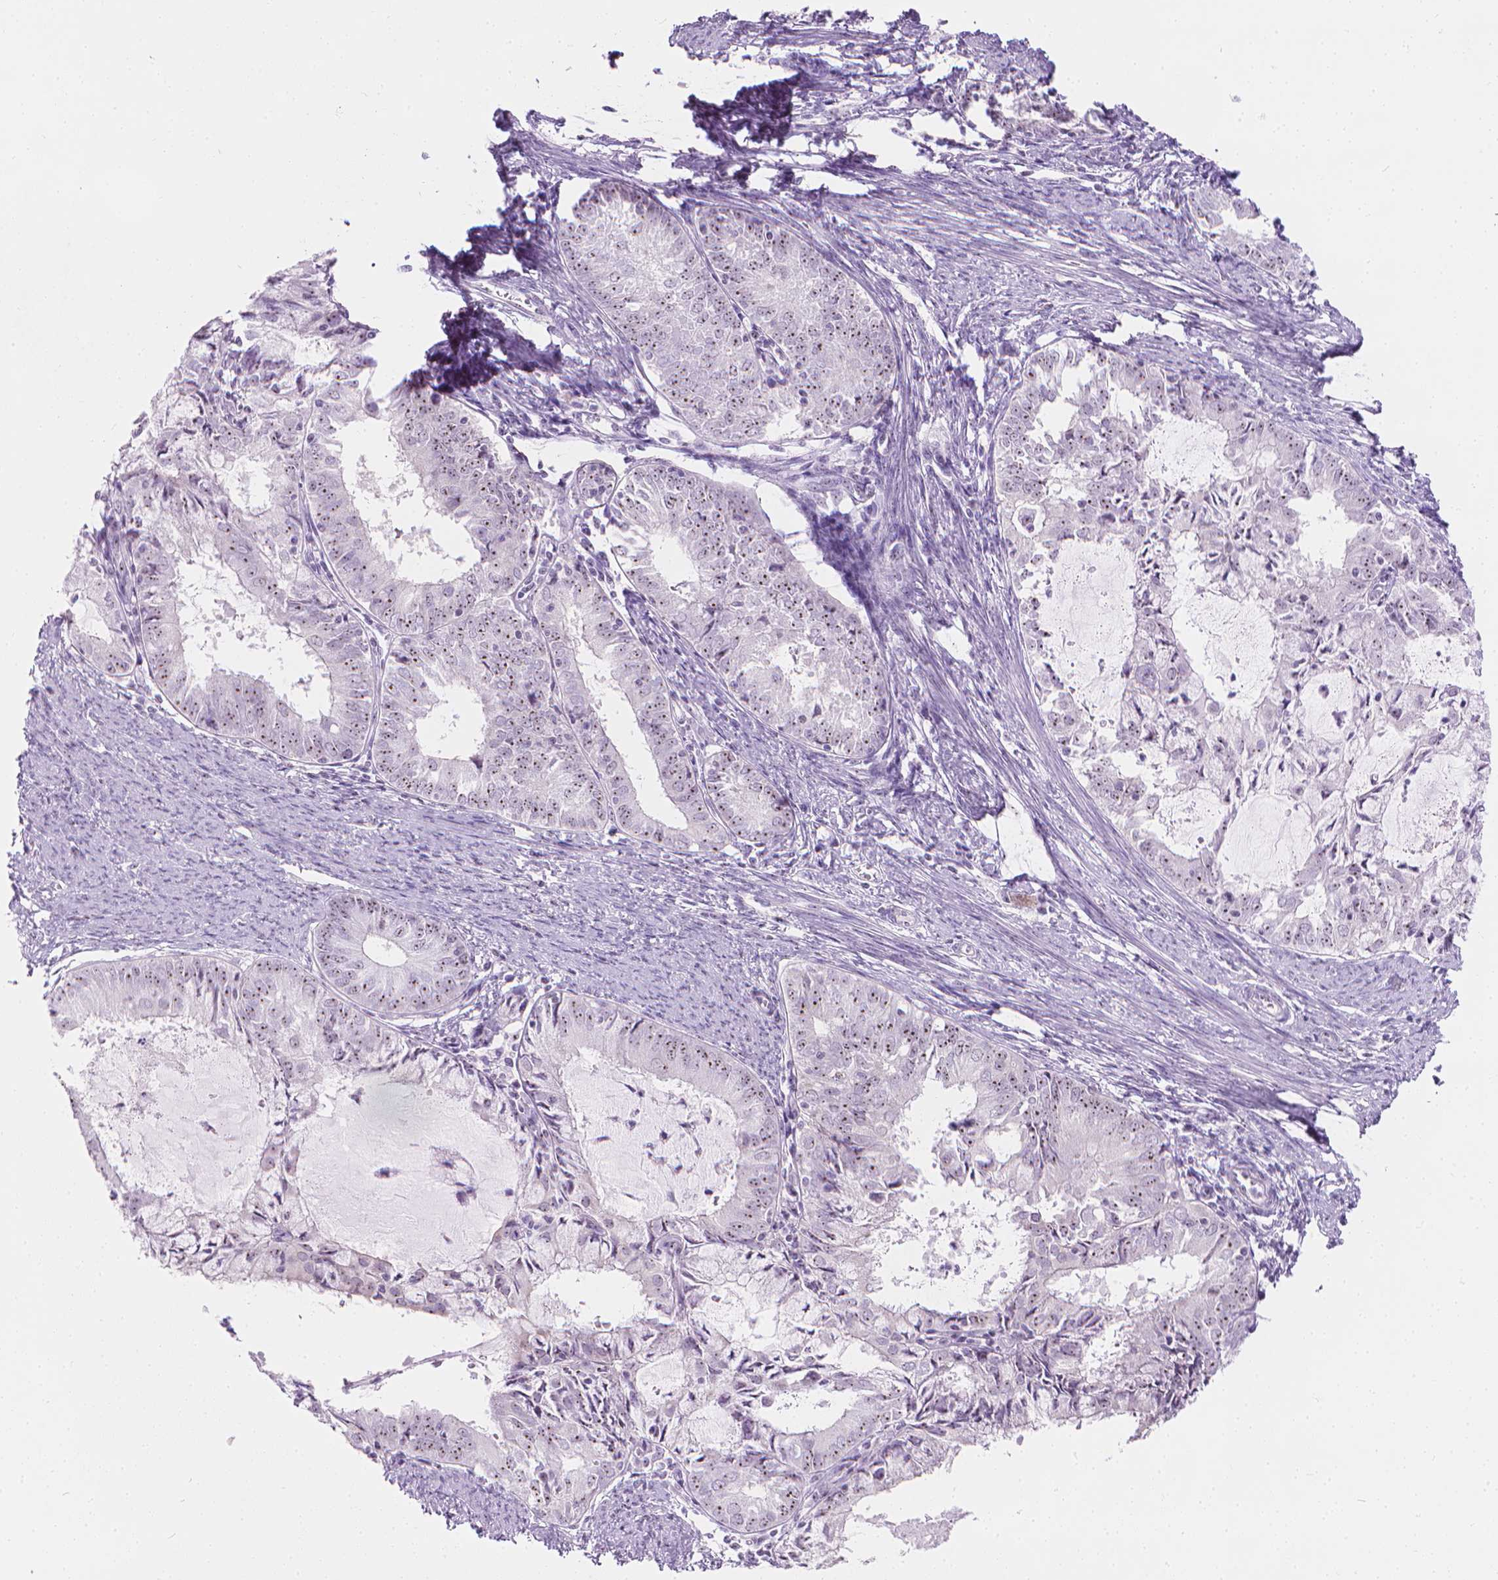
{"staining": {"intensity": "weak", "quantity": "25%-75%", "location": "nuclear"}, "tissue": "endometrial cancer", "cell_type": "Tumor cells", "image_type": "cancer", "snomed": [{"axis": "morphology", "description": "Adenocarcinoma, NOS"}, {"axis": "topography", "description": "Endometrium"}], "caption": "This is an image of immunohistochemistry (IHC) staining of endometrial cancer, which shows weak staining in the nuclear of tumor cells.", "gene": "NOL7", "patient": {"sex": "female", "age": 57}}